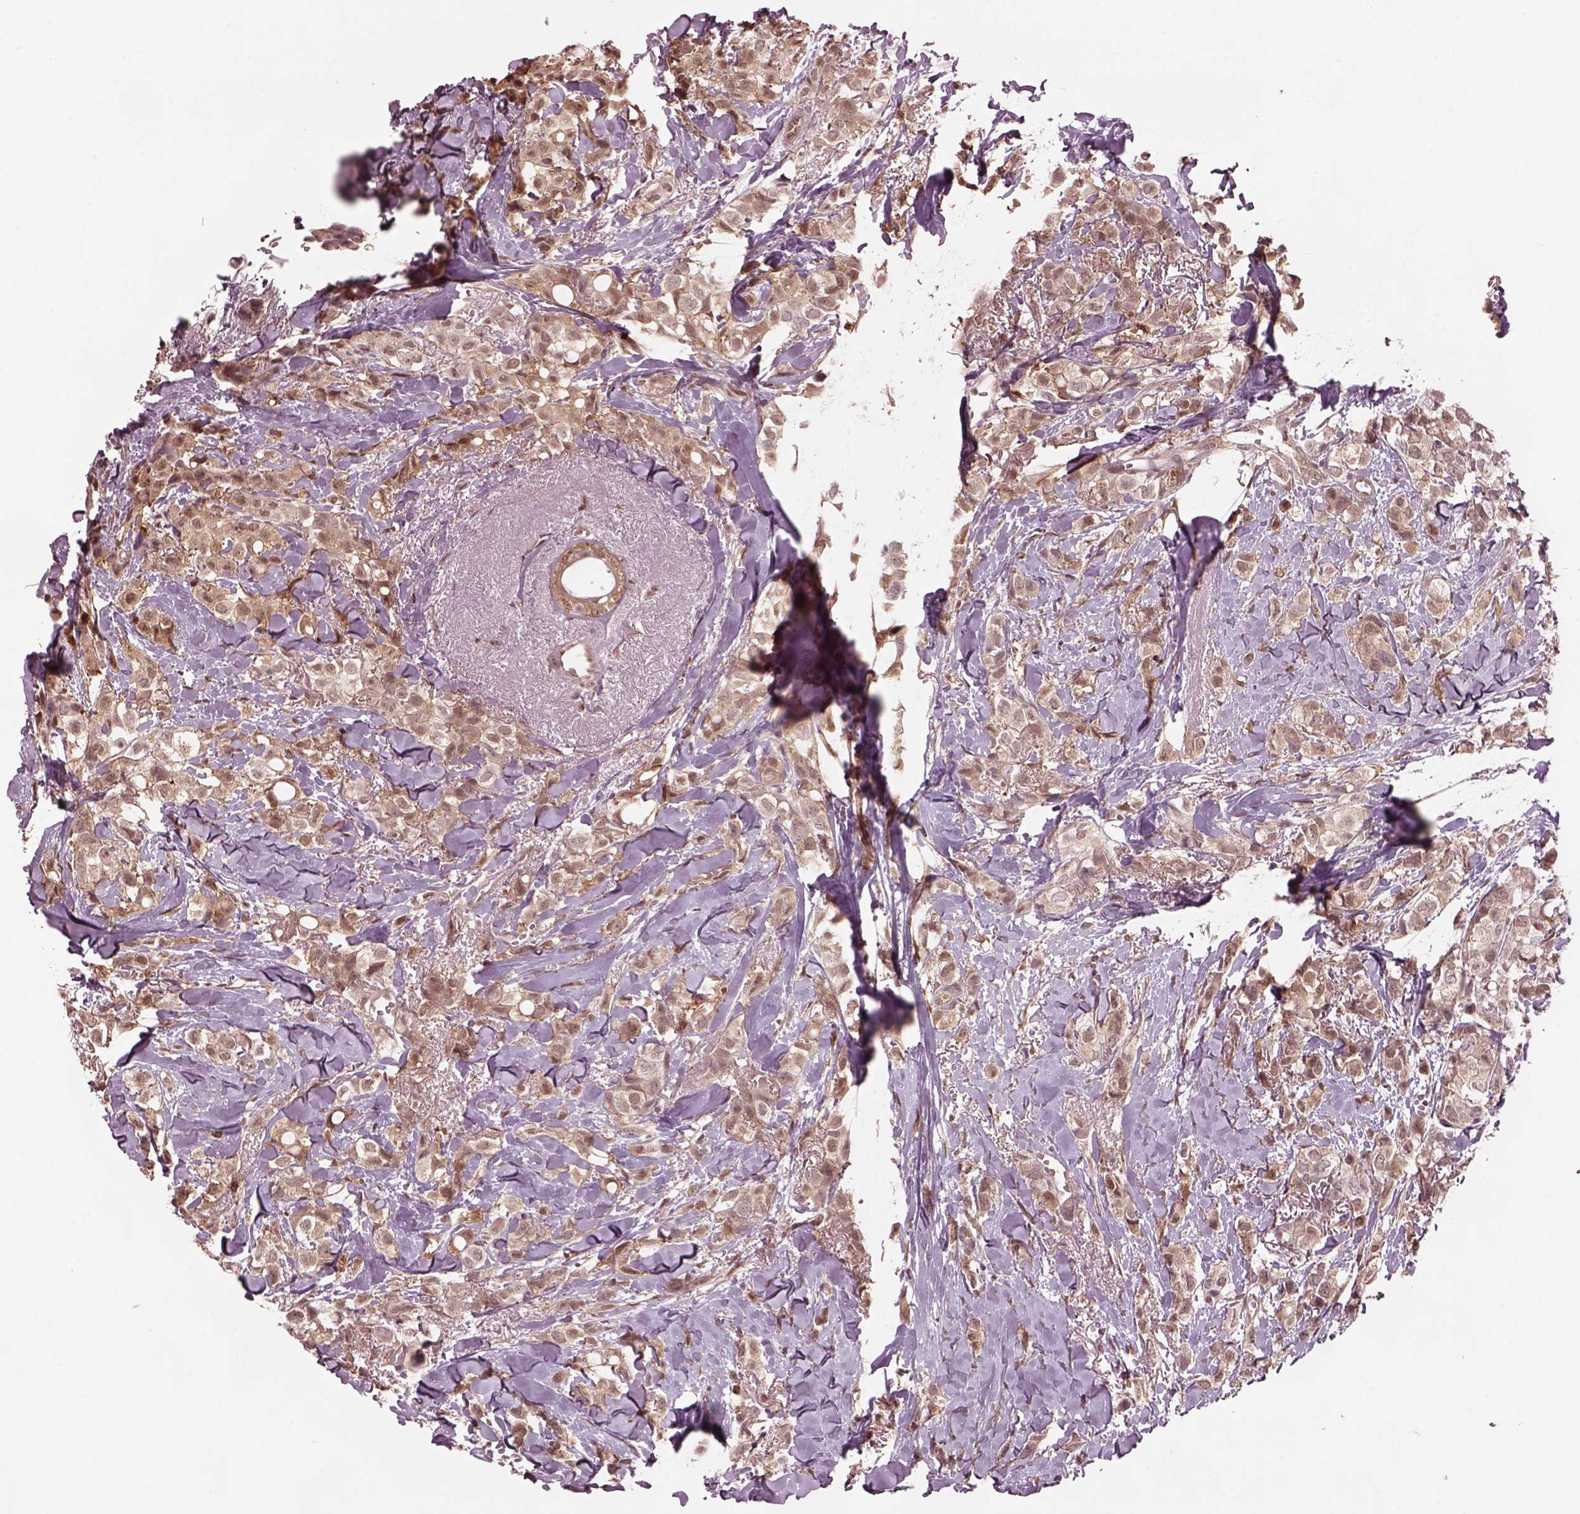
{"staining": {"intensity": "weak", "quantity": ">75%", "location": "cytoplasmic/membranous"}, "tissue": "breast cancer", "cell_type": "Tumor cells", "image_type": "cancer", "snomed": [{"axis": "morphology", "description": "Duct carcinoma"}, {"axis": "topography", "description": "Breast"}], "caption": "Human invasive ductal carcinoma (breast) stained with a brown dye exhibits weak cytoplasmic/membranous positive staining in approximately >75% of tumor cells.", "gene": "SRI", "patient": {"sex": "female", "age": 85}}